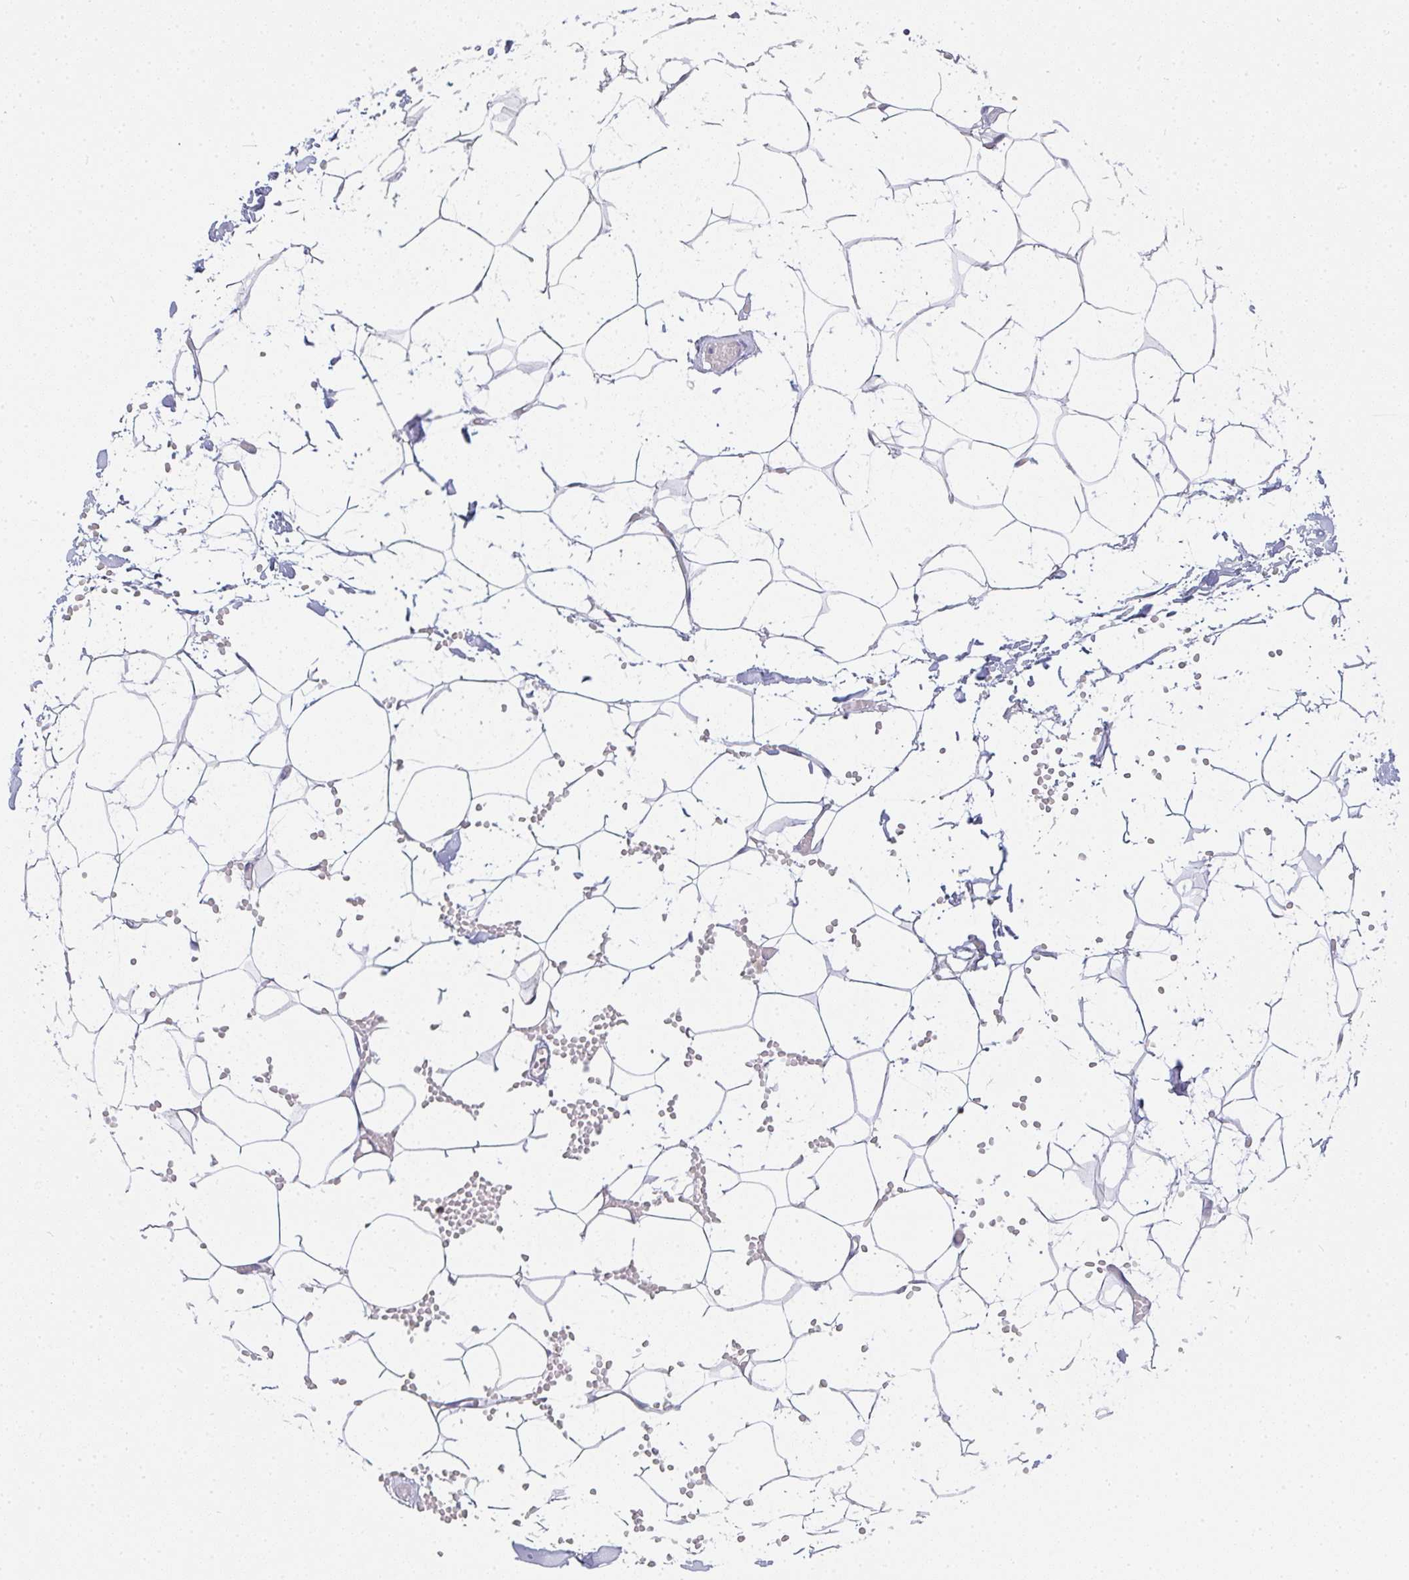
{"staining": {"intensity": "negative", "quantity": "none", "location": "none"}, "tissue": "adipose tissue", "cell_type": "Adipocytes", "image_type": "normal", "snomed": [{"axis": "morphology", "description": "Normal tissue, NOS"}, {"axis": "topography", "description": "Skin"}, {"axis": "topography", "description": "Peripheral nerve tissue"}], "caption": "Immunohistochemistry histopathology image of normal human adipose tissue stained for a protein (brown), which shows no positivity in adipocytes.", "gene": "OR5J2", "patient": {"sex": "female", "age": 56}}